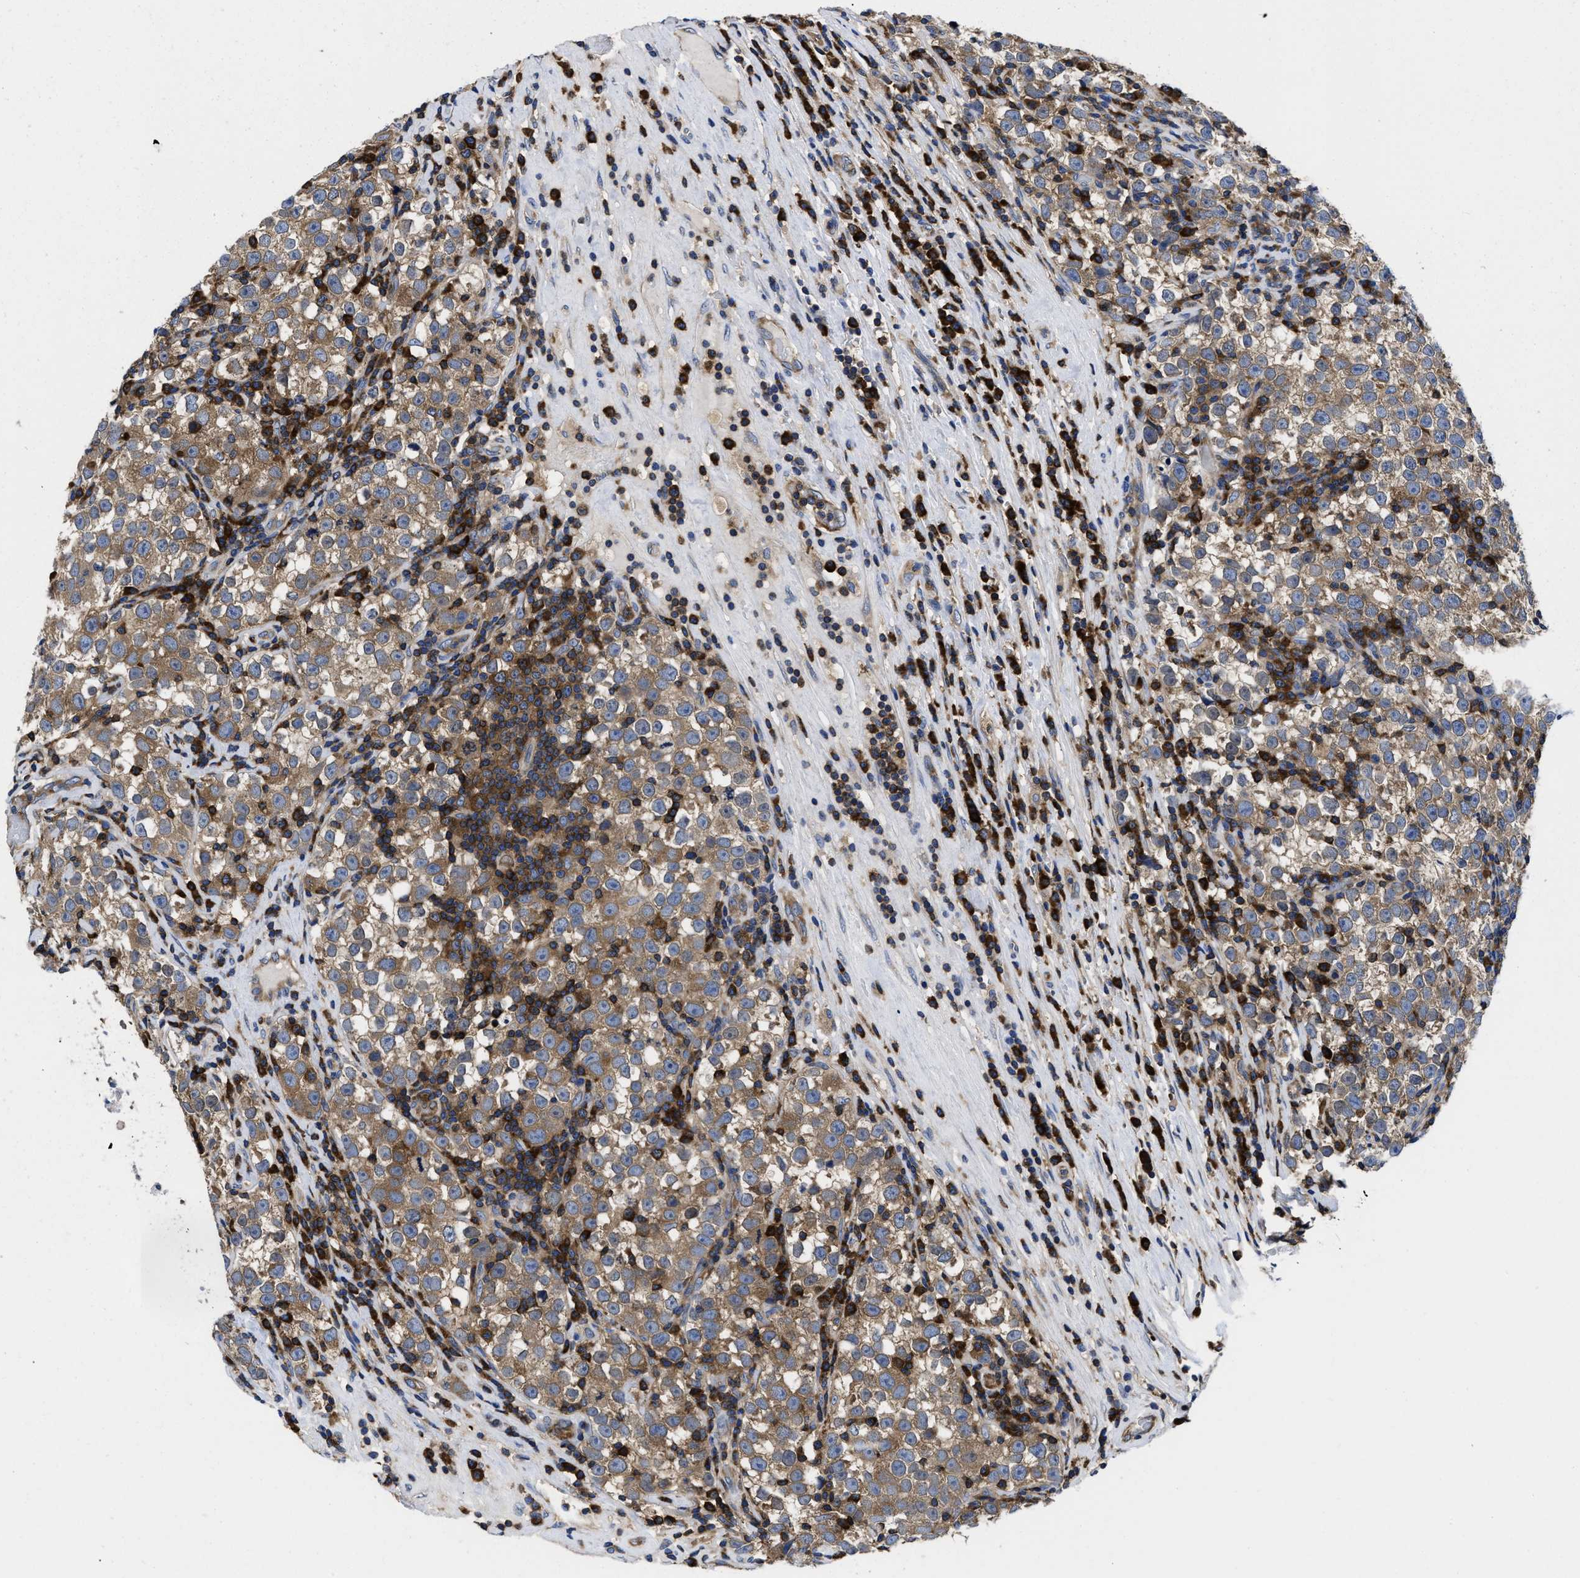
{"staining": {"intensity": "moderate", "quantity": ">75%", "location": "cytoplasmic/membranous"}, "tissue": "testis cancer", "cell_type": "Tumor cells", "image_type": "cancer", "snomed": [{"axis": "morphology", "description": "Normal tissue, NOS"}, {"axis": "morphology", "description": "Seminoma, NOS"}, {"axis": "topography", "description": "Testis"}], "caption": "Immunohistochemical staining of human seminoma (testis) demonstrates moderate cytoplasmic/membranous protein positivity in approximately >75% of tumor cells.", "gene": "YARS1", "patient": {"sex": "male", "age": 43}}